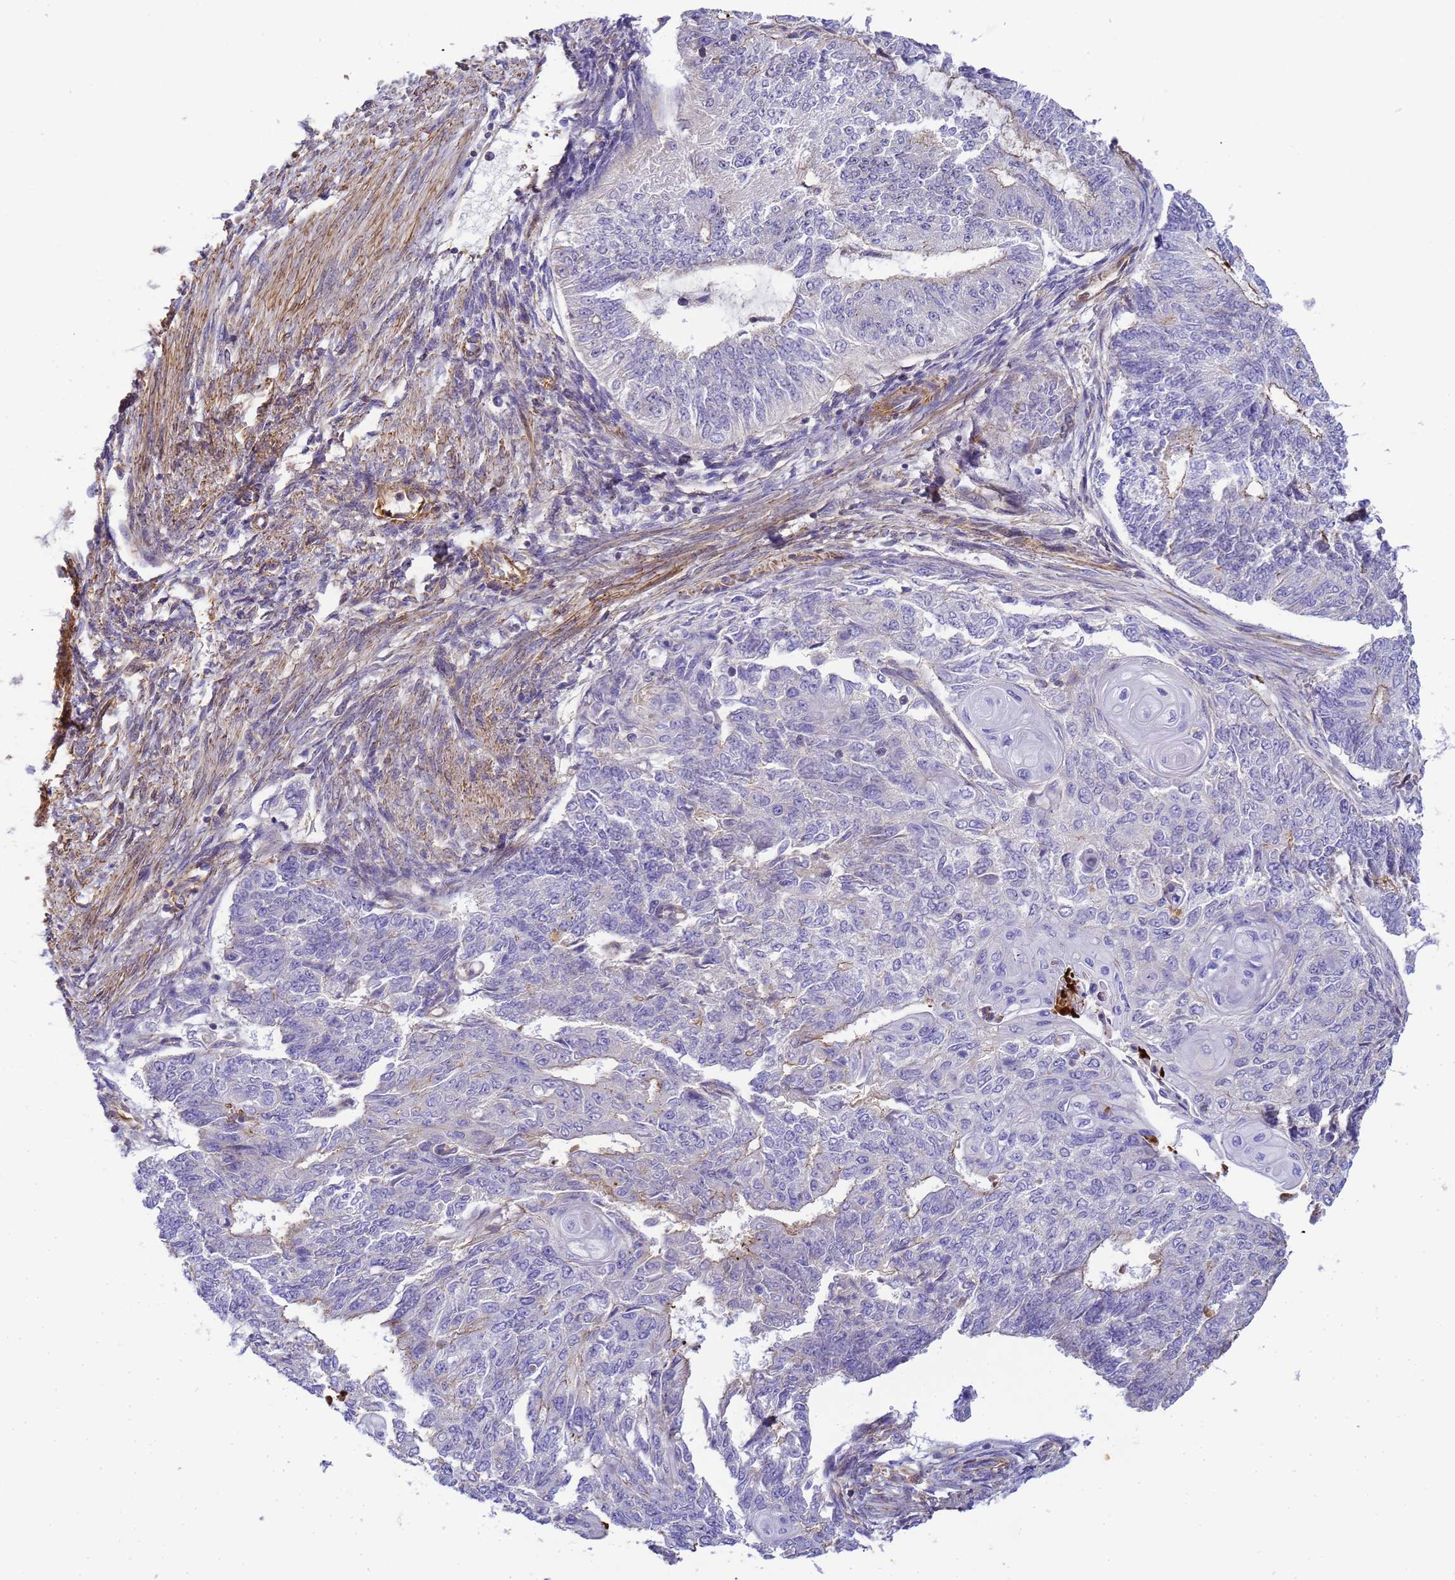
{"staining": {"intensity": "weak", "quantity": "<25%", "location": "cytoplasmic/membranous"}, "tissue": "endometrial cancer", "cell_type": "Tumor cells", "image_type": "cancer", "snomed": [{"axis": "morphology", "description": "Adenocarcinoma, NOS"}, {"axis": "topography", "description": "Endometrium"}], "caption": "Adenocarcinoma (endometrial) was stained to show a protein in brown. There is no significant staining in tumor cells.", "gene": "MYL12A", "patient": {"sex": "female", "age": 32}}